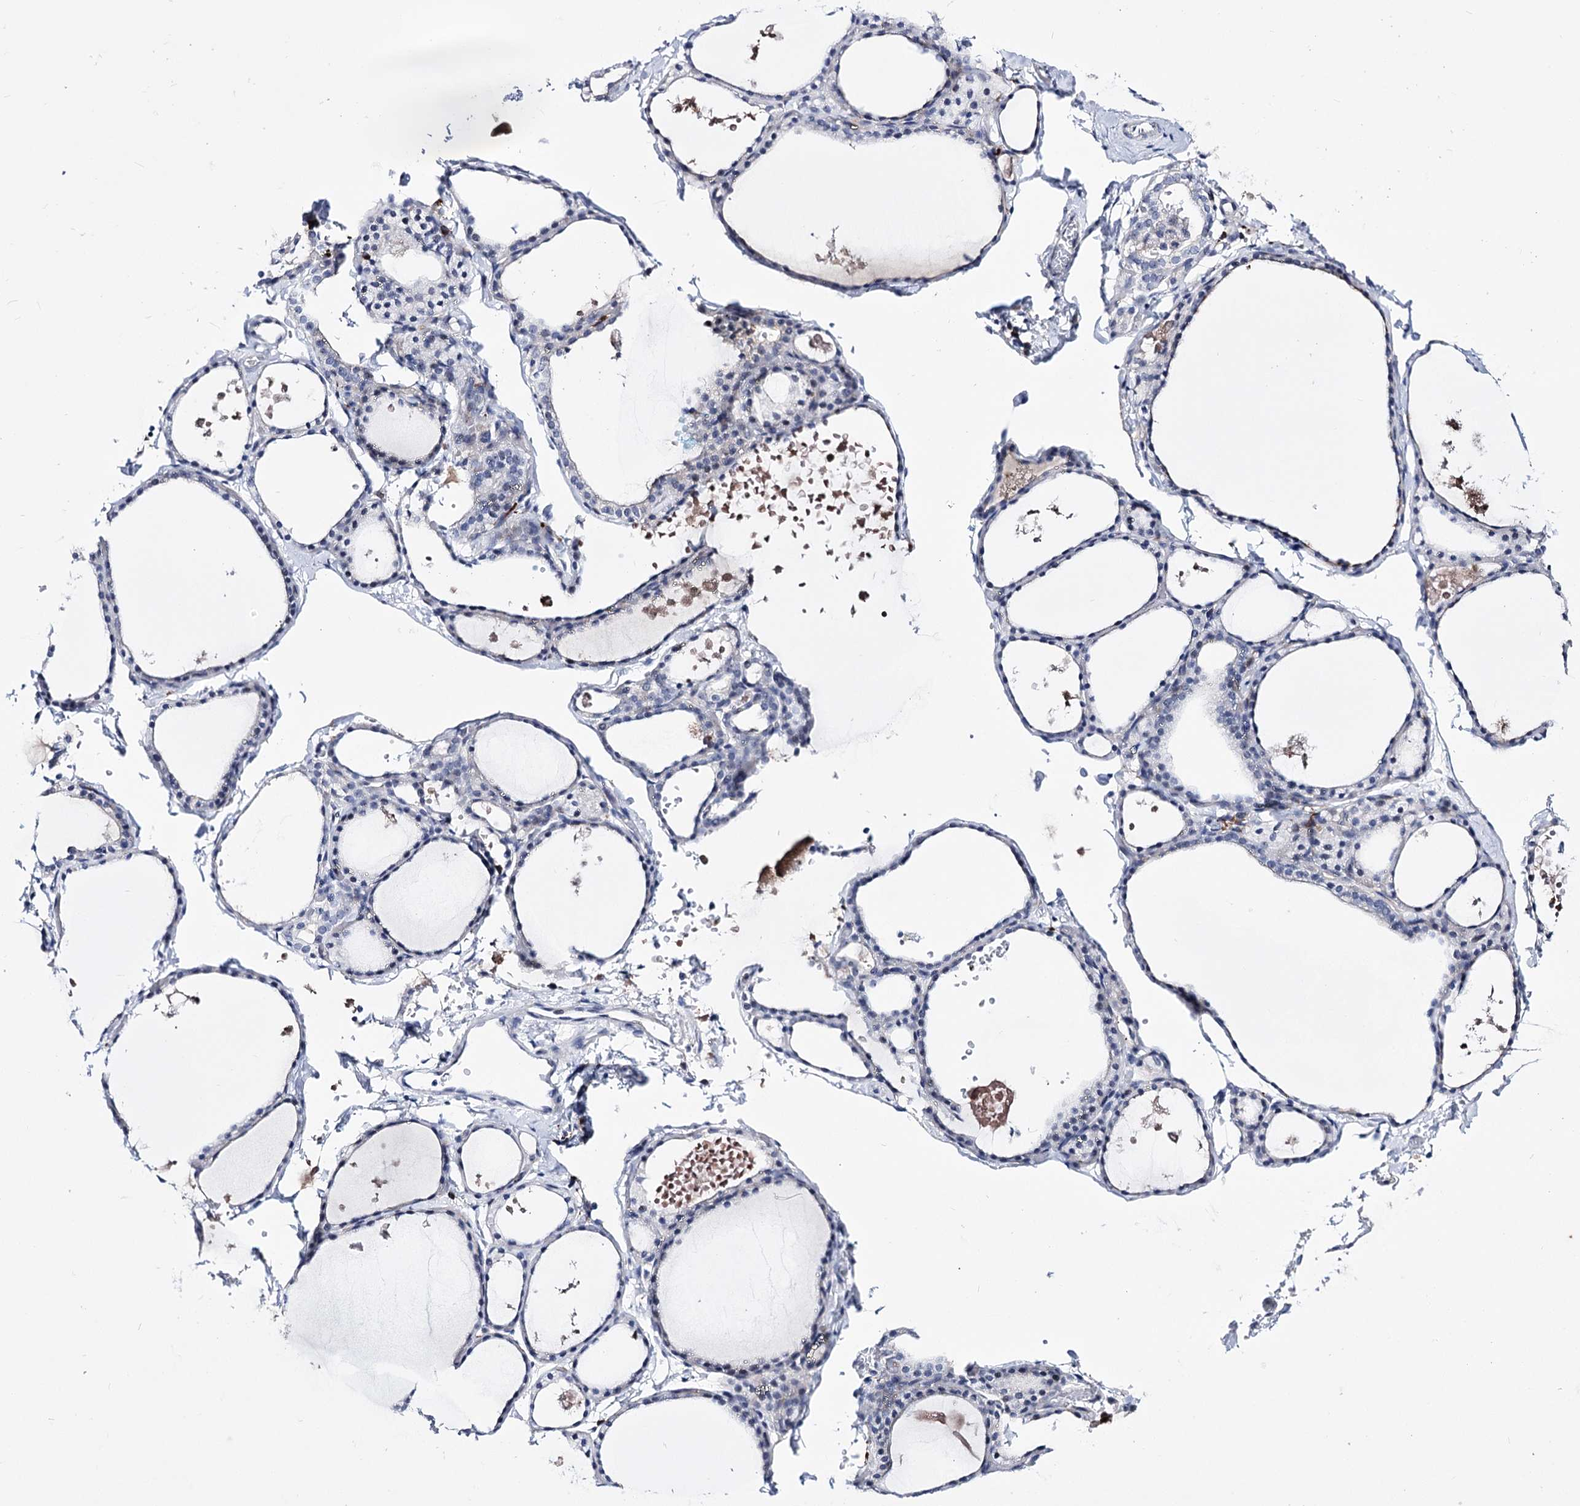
{"staining": {"intensity": "negative", "quantity": "none", "location": "none"}, "tissue": "thyroid gland", "cell_type": "Glandular cells", "image_type": "normal", "snomed": [{"axis": "morphology", "description": "Normal tissue, NOS"}, {"axis": "topography", "description": "Thyroid gland"}], "caption": "The photomicrograph displays no staining of glandular cells in unremarkable thyroid gland. (DAB (3,3'-diaminobenzidine) IHC, high magnification).", "gene": "PCGF5", "patient": {"sex": "male", "age": 56}}